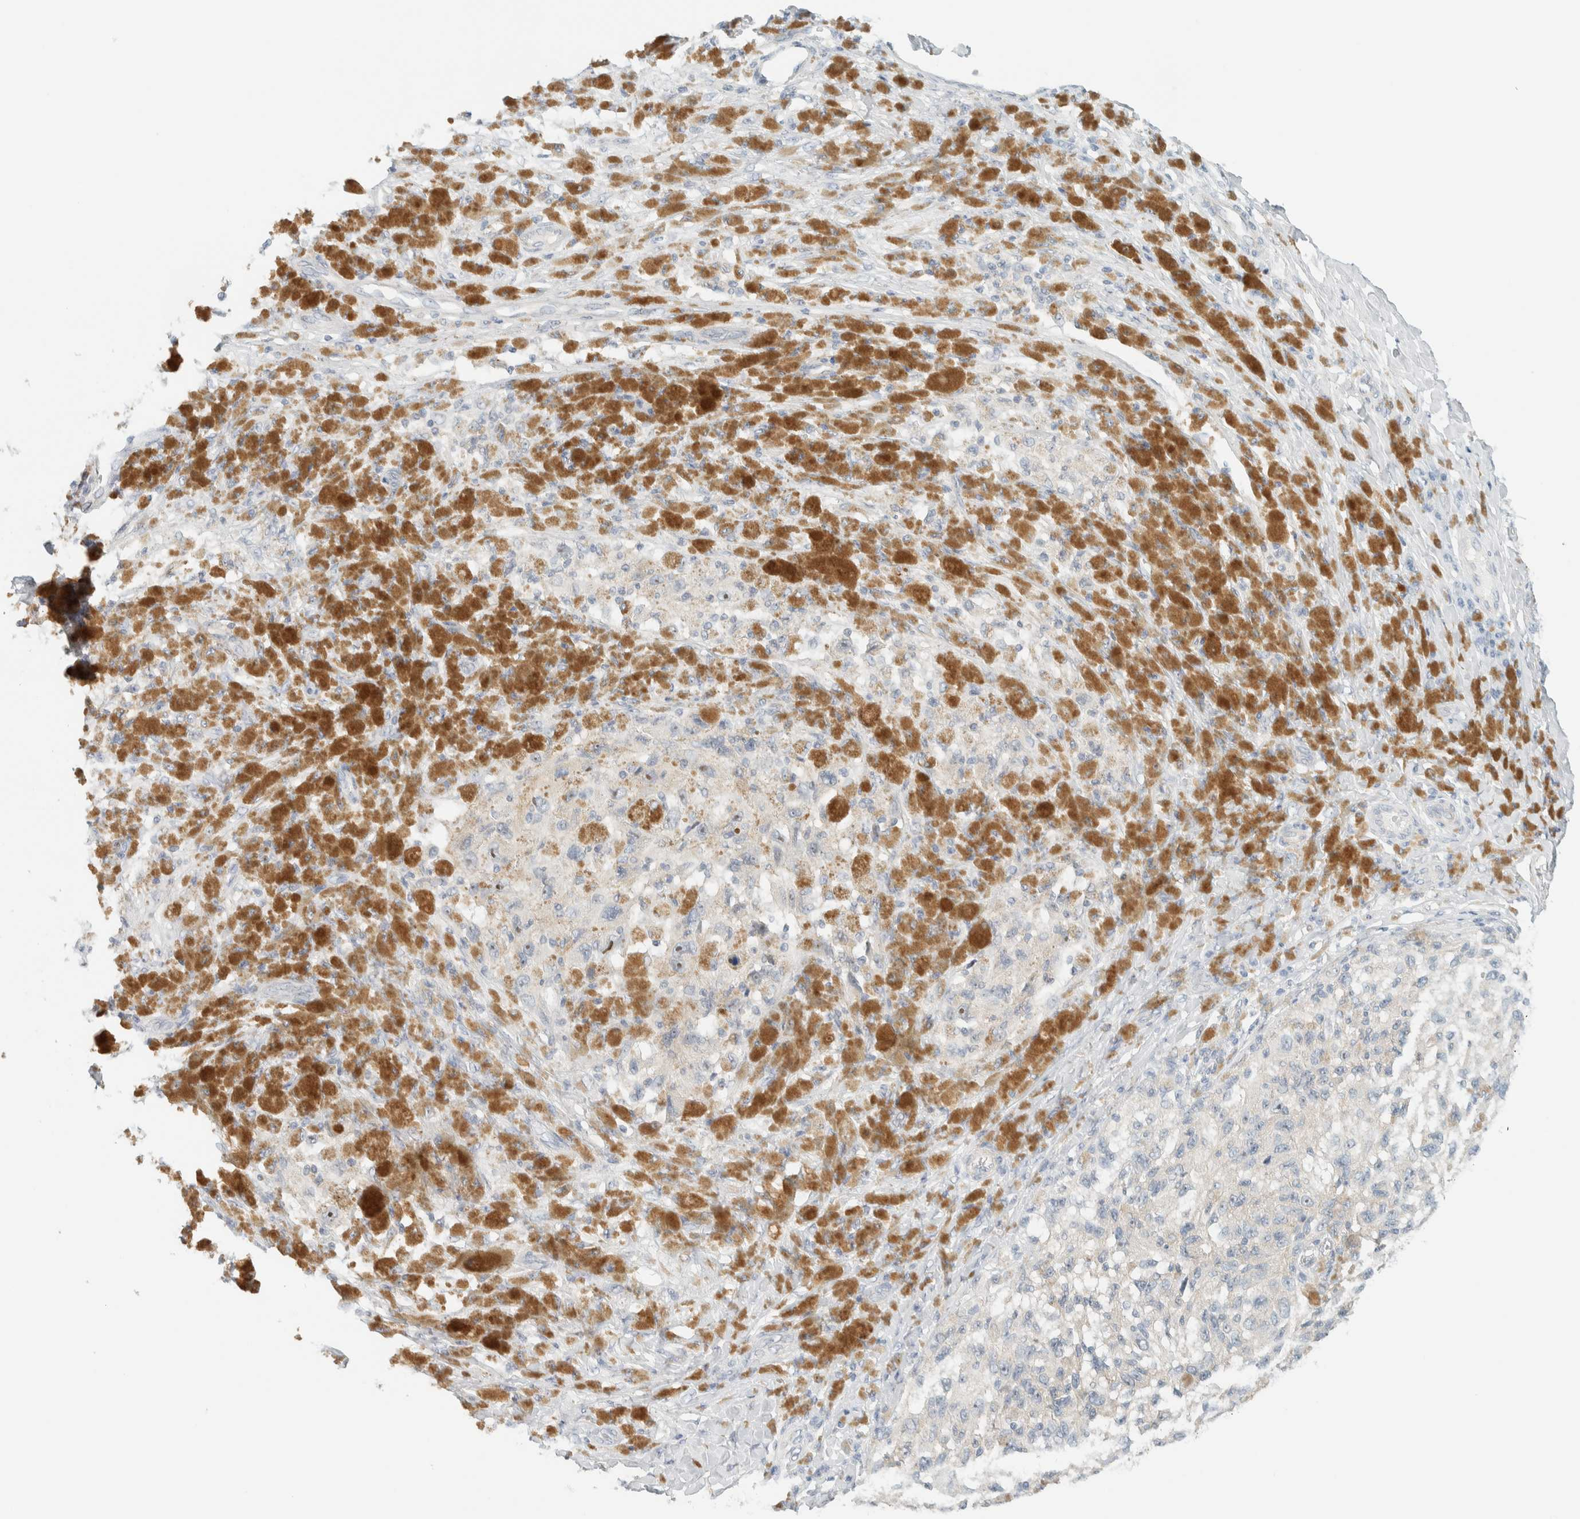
{"staining": {"intensity": "negative", "quantity": "none", "location": "none"}, "tissue": "melanoma", "cell_type": "Tumor cells", "image_type": "cancer", "snomed": [{"axis": "morphology", "description": "Malignant melanoma, NOS"}, {"axis": "topography", "description": "Skin"}], "caption": "This is an IHC histopathology image of human malignant melanoma. There is no expression in tumor cells.", "gene": "NDE1", "patient": {"sex": "female", "age": 73}}